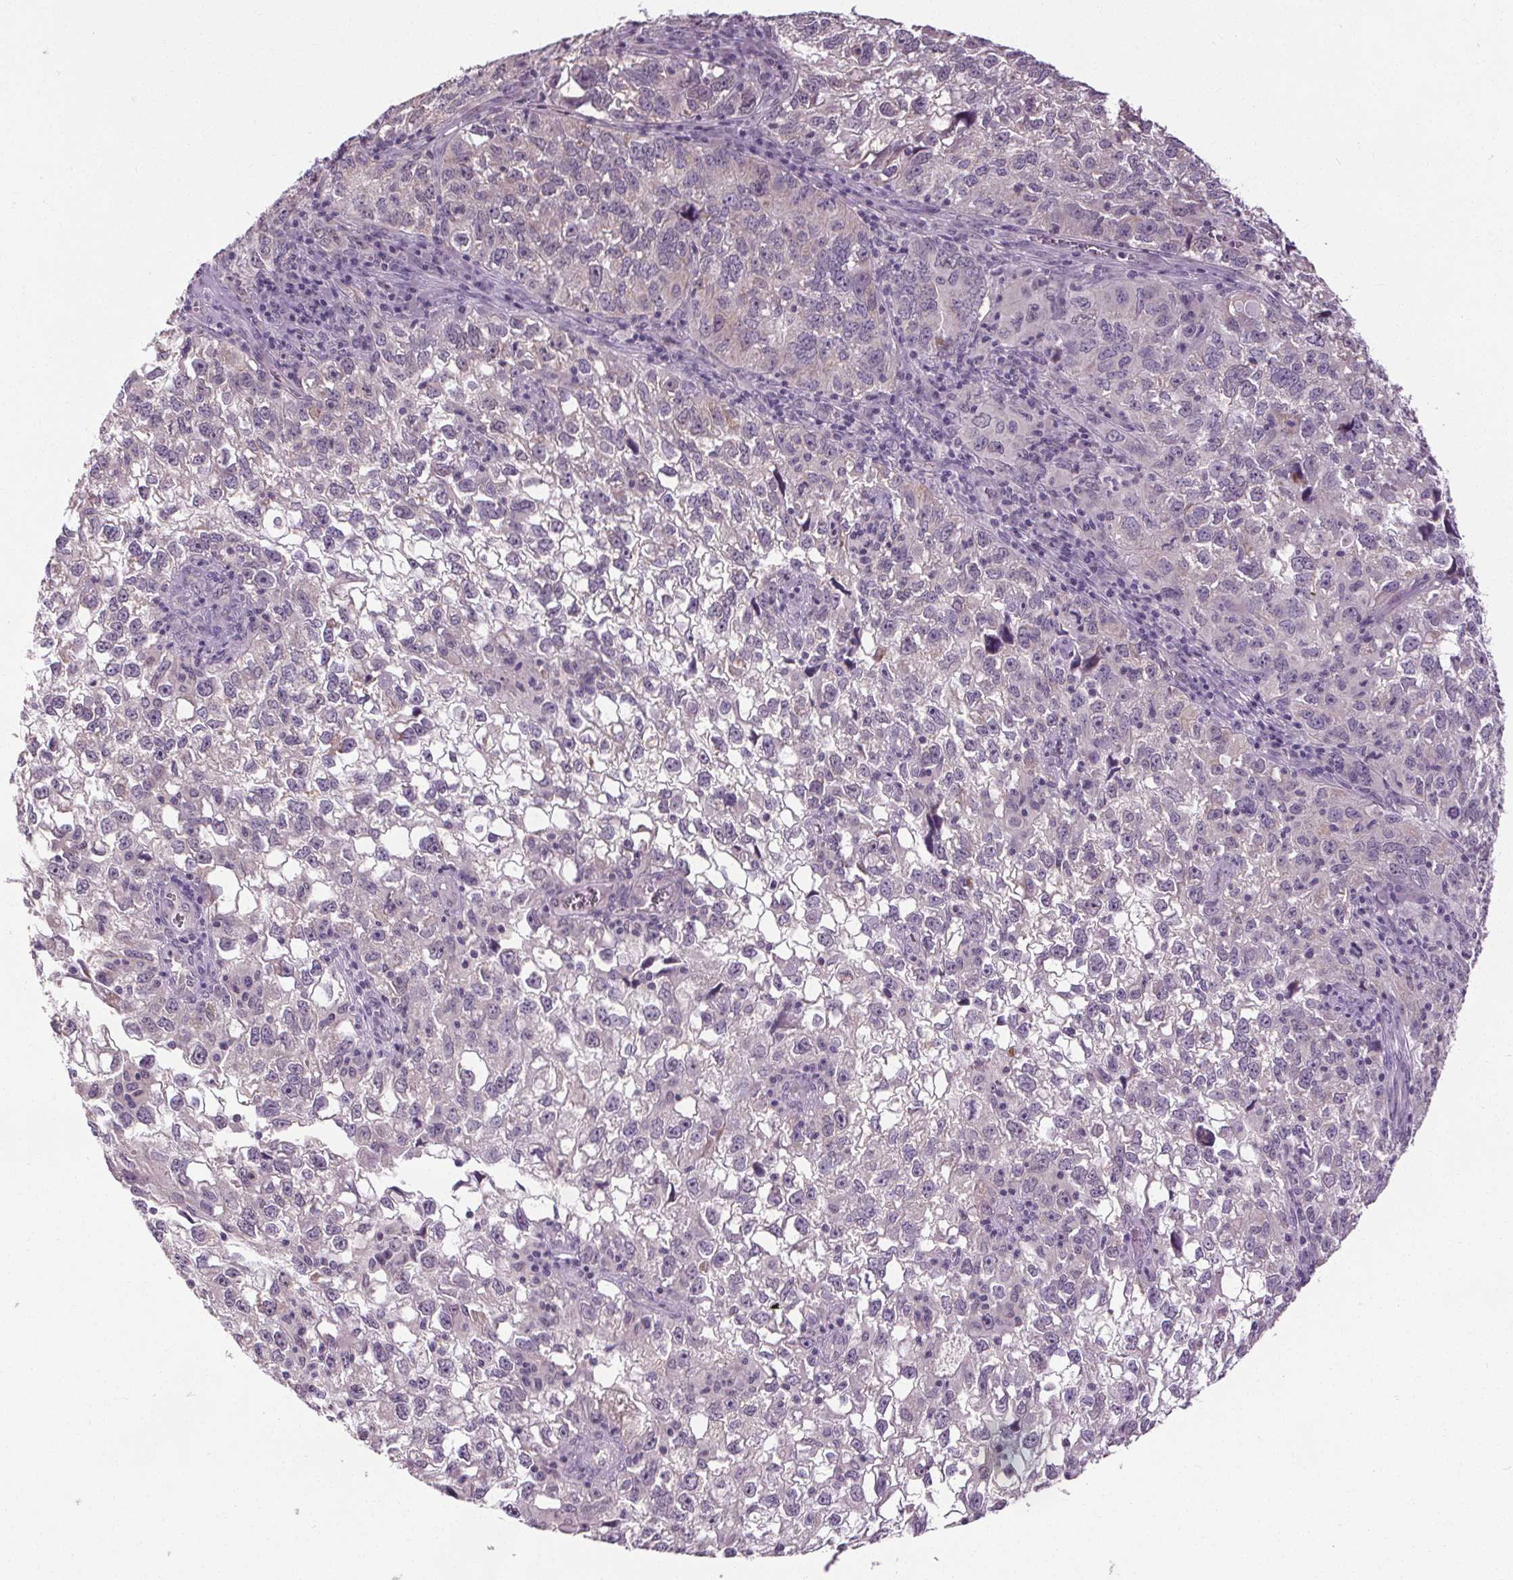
{"staining": {"intensity": "negative", "quantity": "none", "location": "none"}, "tissue": "cervical cancer", "cell_type": "Tumor cells", "image_type": "cancer", "snomed": [{"axis": "morphology", "description": "Squamous cell carcinoma, NOS"}, {"axis": "topography", "description": "Cervix"}], "caption": "There is no significant positivity in tumor cells of cervical cancer.", "gene": "SLC2A9", "patient": {"sex": "female", "age": 55}}